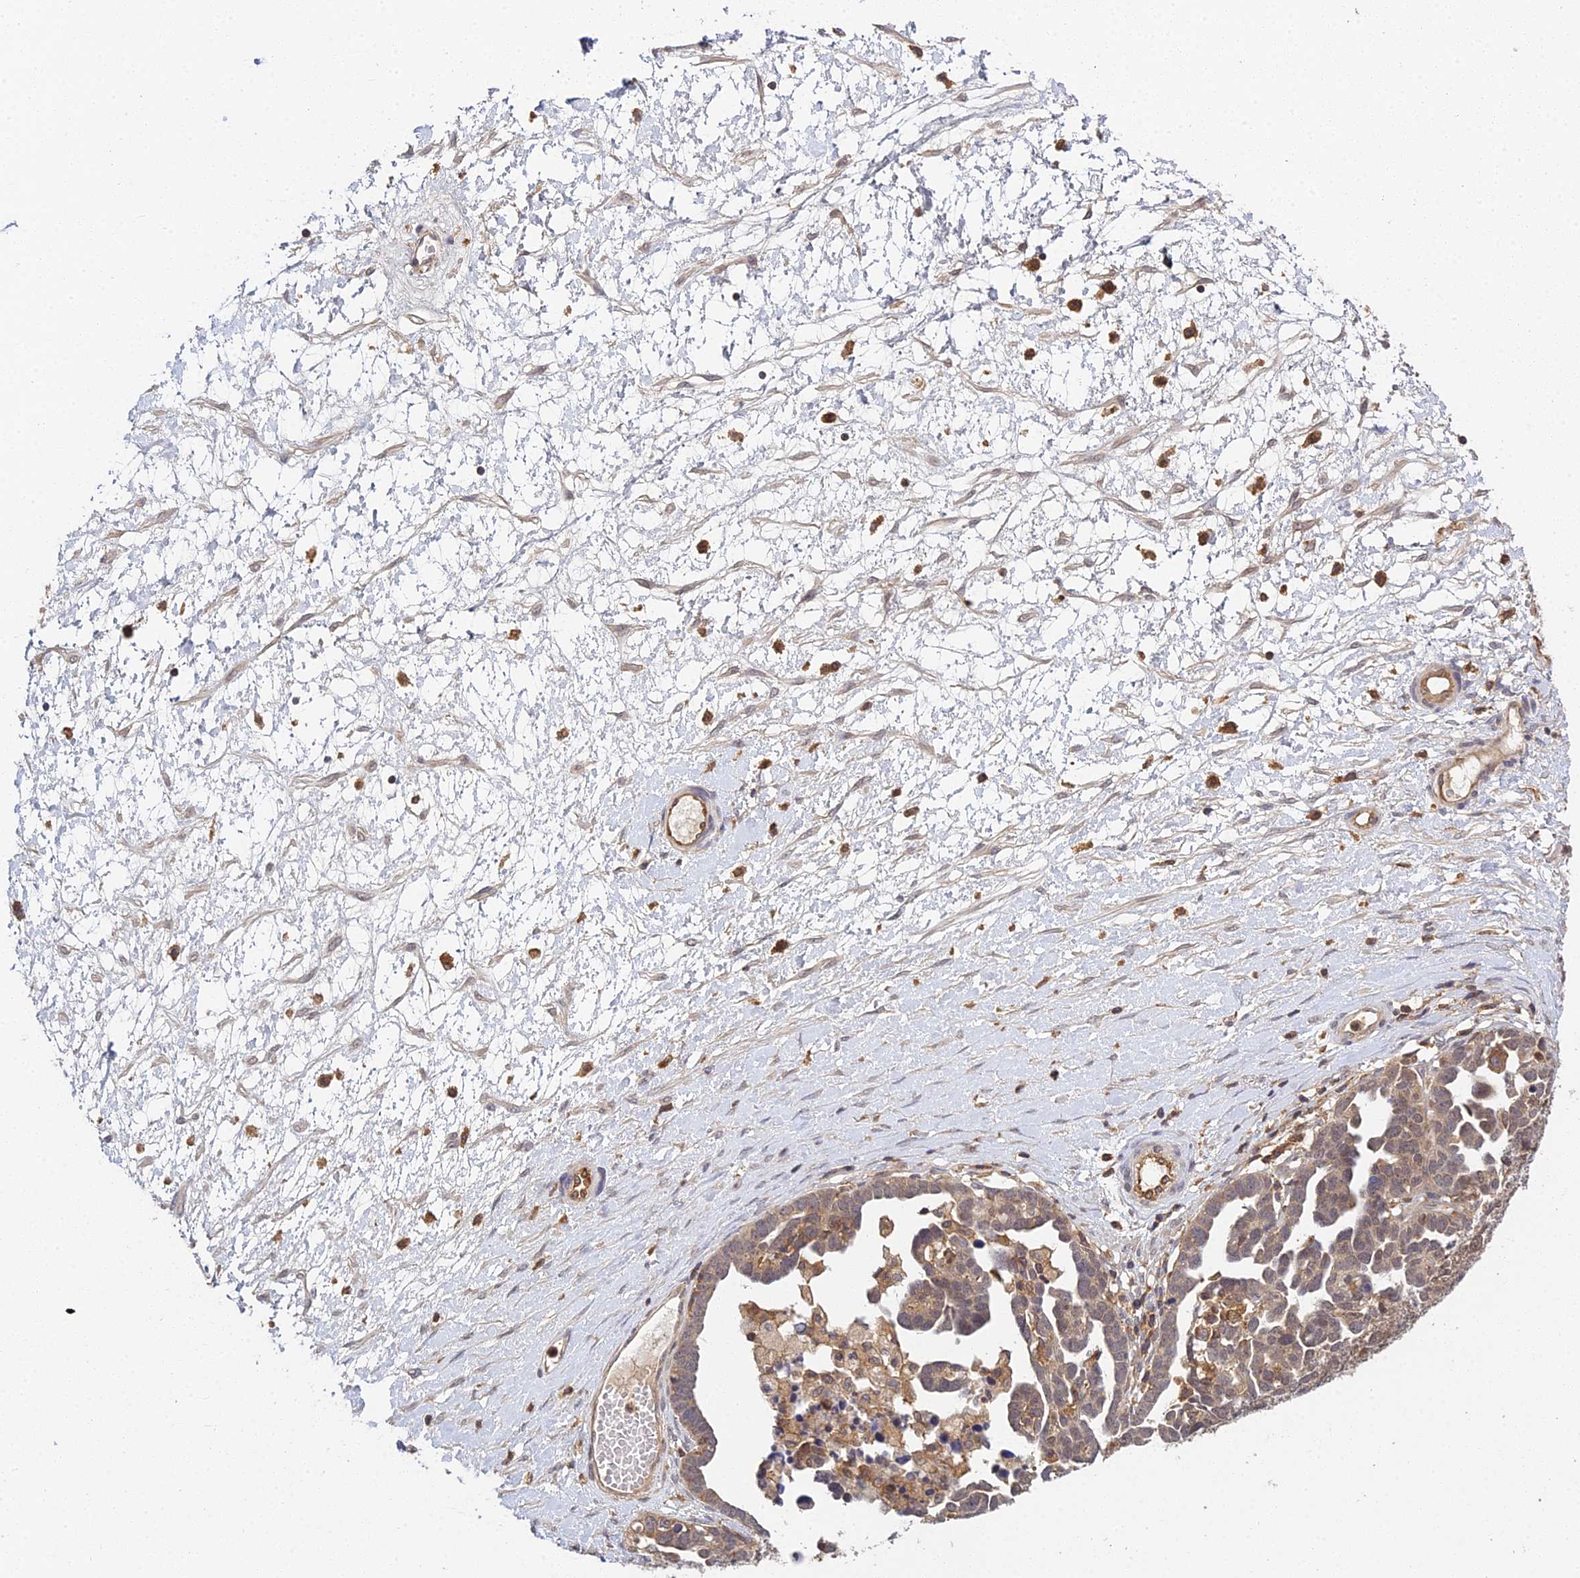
{"staining": {"intensity": "moderate", "quantity": ">75%", "location": "cytoplasmic/membranous,nuclear"}, "tissue": "ovarian cancer", "cell_type": "Tumor cells", "image_type": "cancer", "snomed": [{"axis": "morphology", "description": "Cystadenocarcinoma, serous, NOS"}, {"axis": "topography", "description": "Ovary"}], "caption": "Immunohistochemistry (IHC) photomicrograph of human ovarian cancer stained for a protein (brown), which shows medium levels of moderate cytoplasmic/membranous and nuclear positivity in about >75% of tumor cells.", "gene": "TPRX1", "patient": {"sex": "female", "age": 54}}